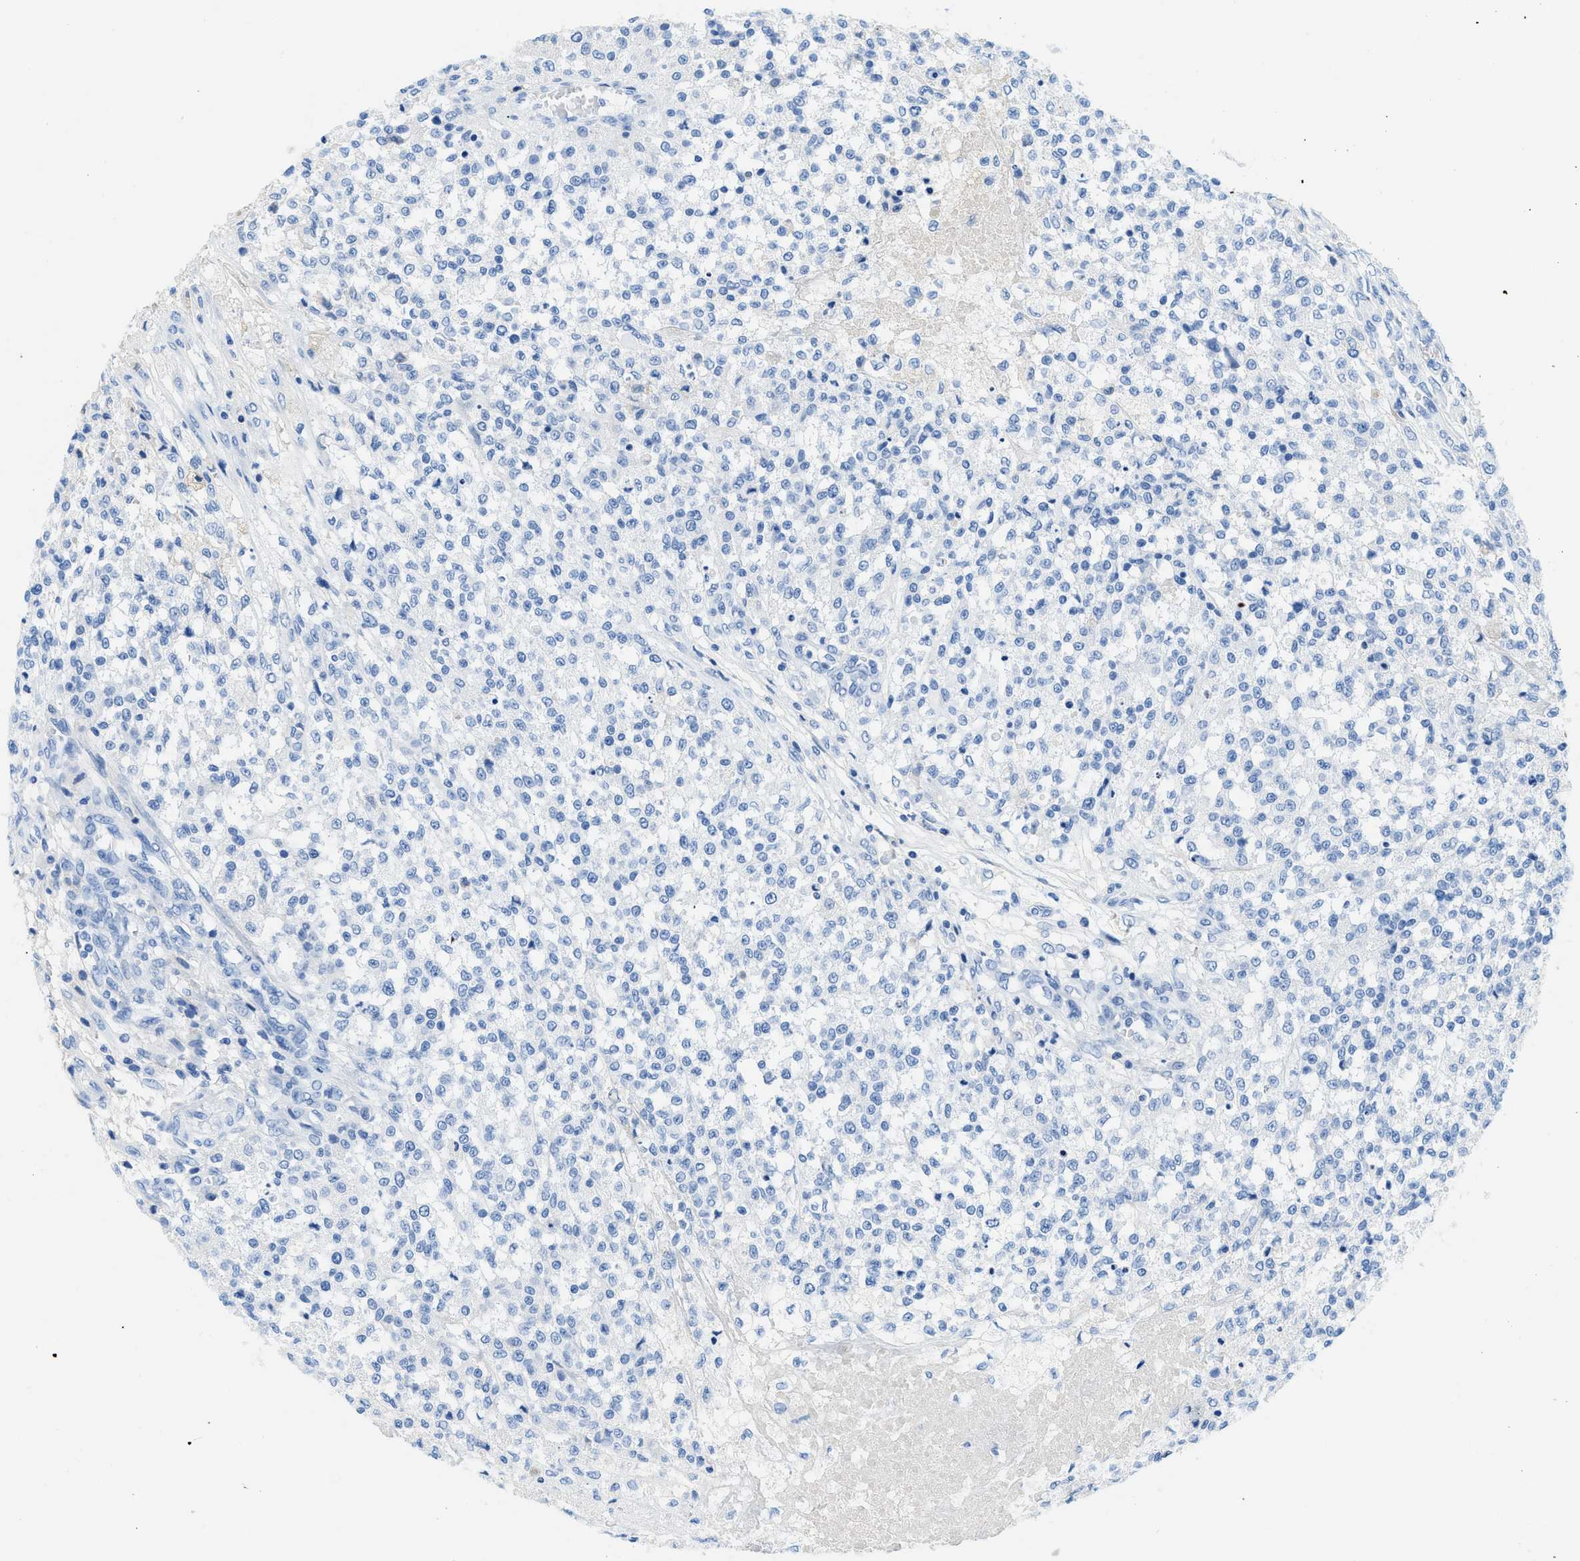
{"staining": {"intensity": "negative", "quantity": "none", "location": "none"}, "tissue": "testis cancer", "cell_type": "Tumor cells", "image_type": "cancer", "snomed": [{"axis": "morphology", "description": "Seminoma, NOS"}, {"axis": "topography", "description": "Testis"}], "caption": "This is an IHC photomicrograph of human testis cancer (seminoma). There is no positivity in tumor cells.", "gene": "COL3A1", "patient": {"sex": "male", "age": 59}}